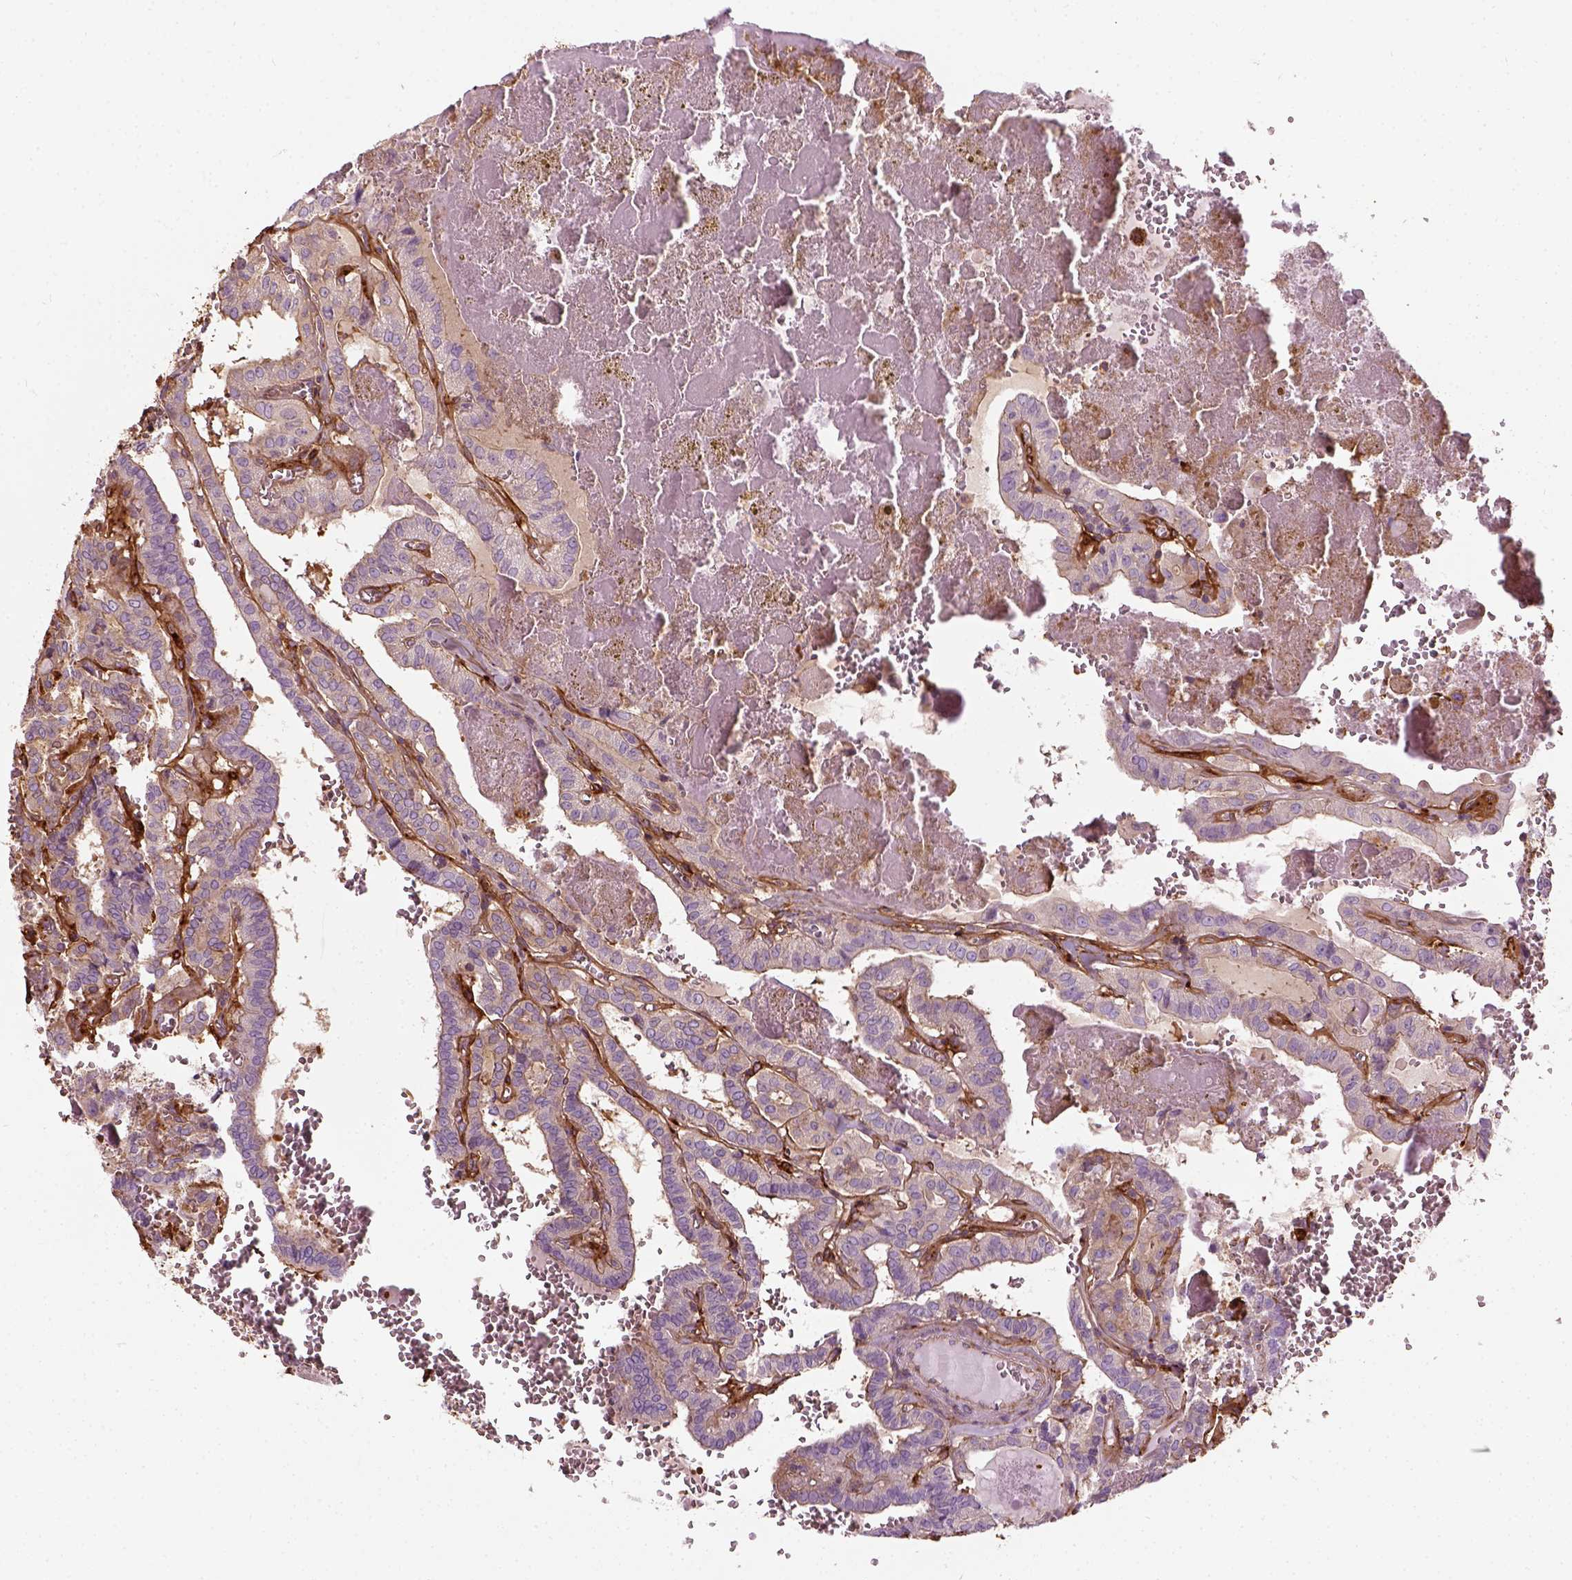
{"staining": {"intensity": "negative", "quantity": "none", "location": "none"}, "tissue": "thyroid cancer", "cell_type": "Tumor cells", "image_type": "cancer", "snomed": [{"axis": "morphology", "description": "Papillary adenocarcinoma, NOS"}, {"axis": "topography", "description": "Thyroid gland"}], "caption": "An immunohistochemistry (IHC) photomicrograph of thyroid cancer is shown. There is no staining in tumor cells of thyroid cancer.", "gene": "COL6A2", "patient": {"sex": "female", "age": 21}}